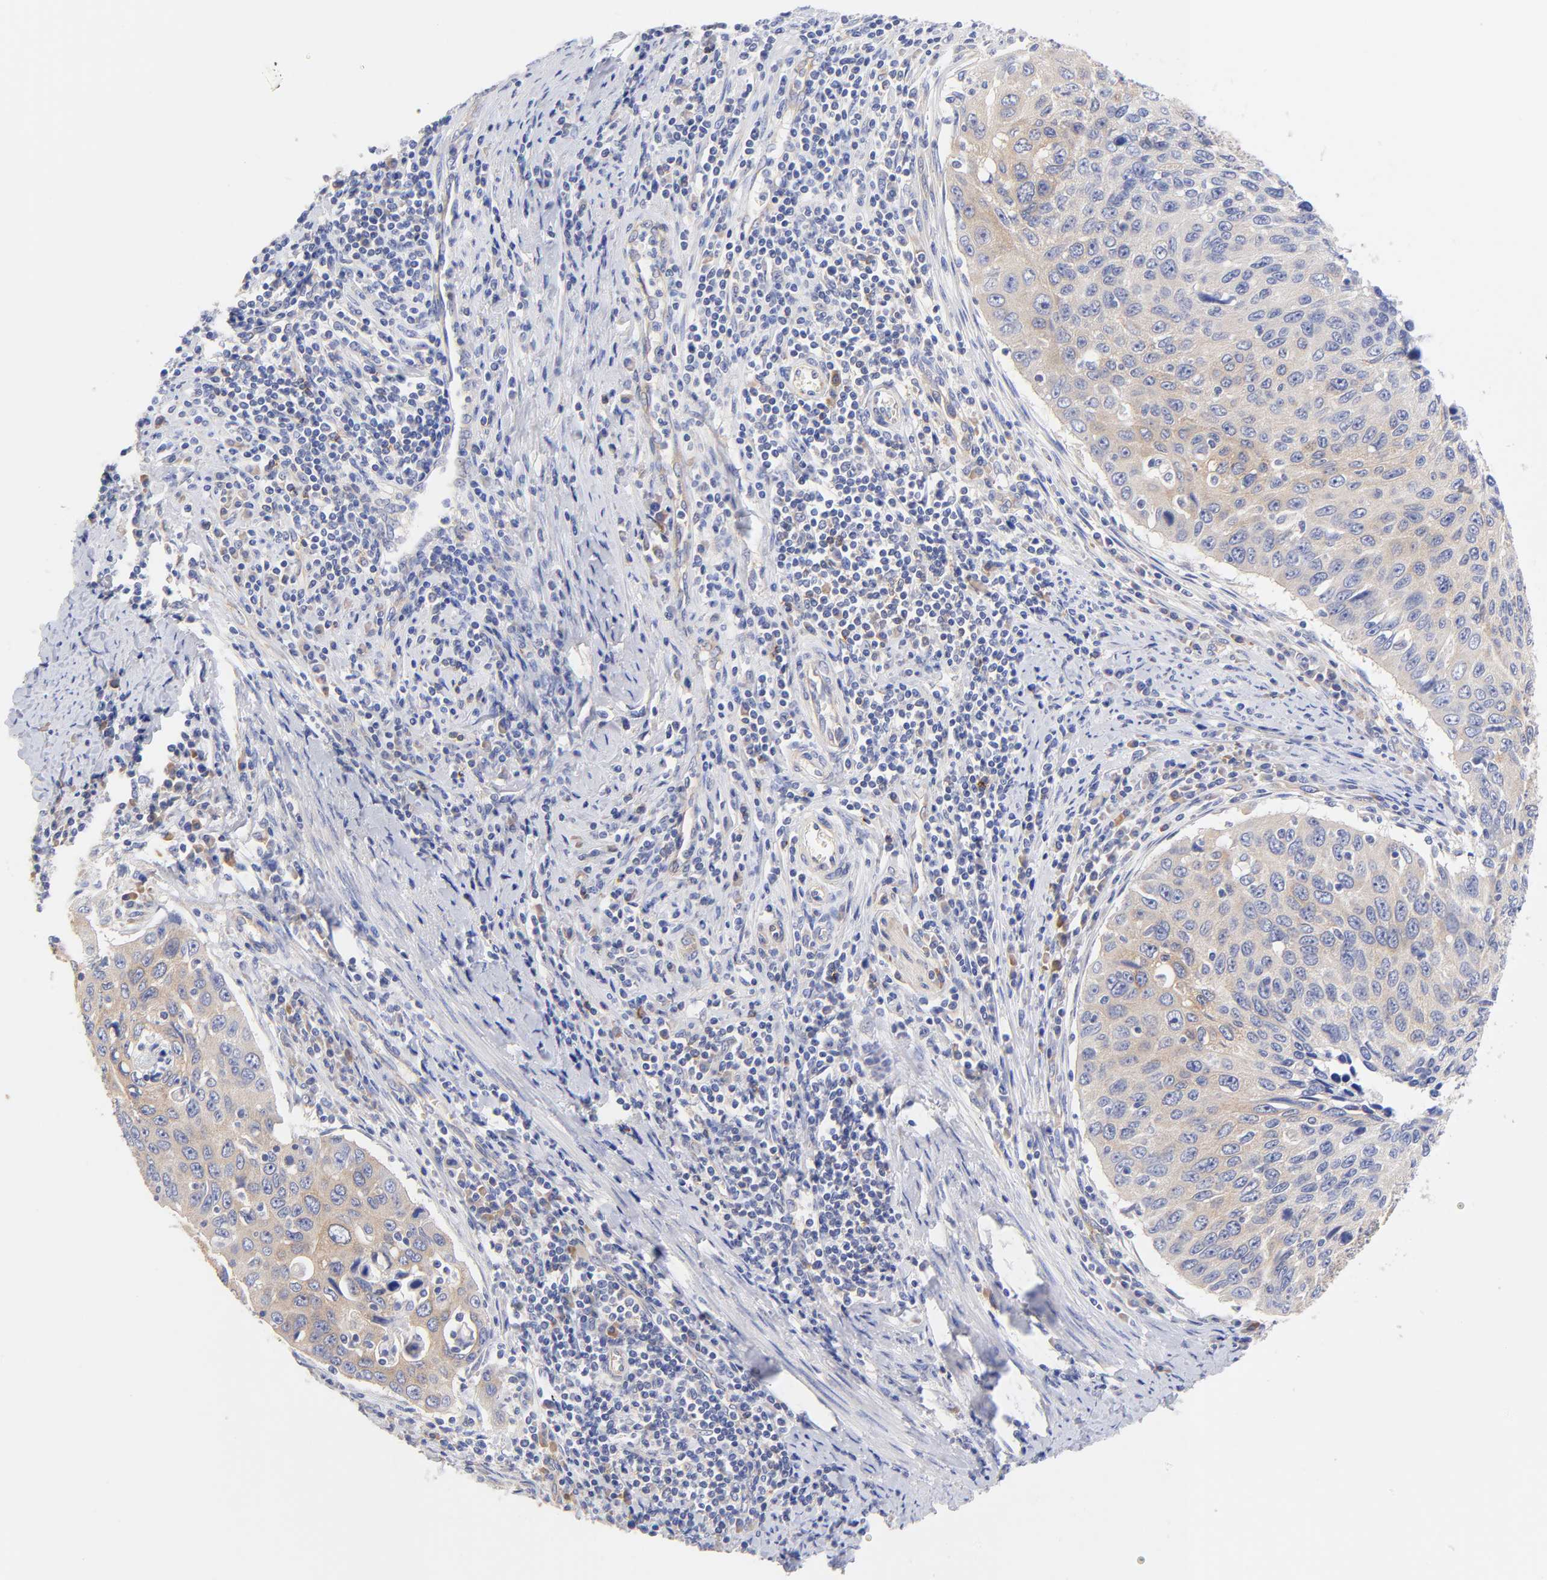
{"staining": {"intensity": "weak", "quantity": ">75%", "location": "cytoplasmic/membranous"}, "tissue": "cervical cancer", "cell_type": "Tumor cells", "image_type": "cancer", "snomed": [{"axis": "morphology", "description": "Squamous cell carcinoma, NOS"}, {"axis": "topography", "description": "Cervix"}], "caption": "Protein expression analysis of cervical cancer (squamous cell carcinoma) displays weak cytoplasmic/membranous staining in approximately >75% of tumor cells.", "gene": "TNFRSF13C", "patient": {"sex": "female", "age": 53}}